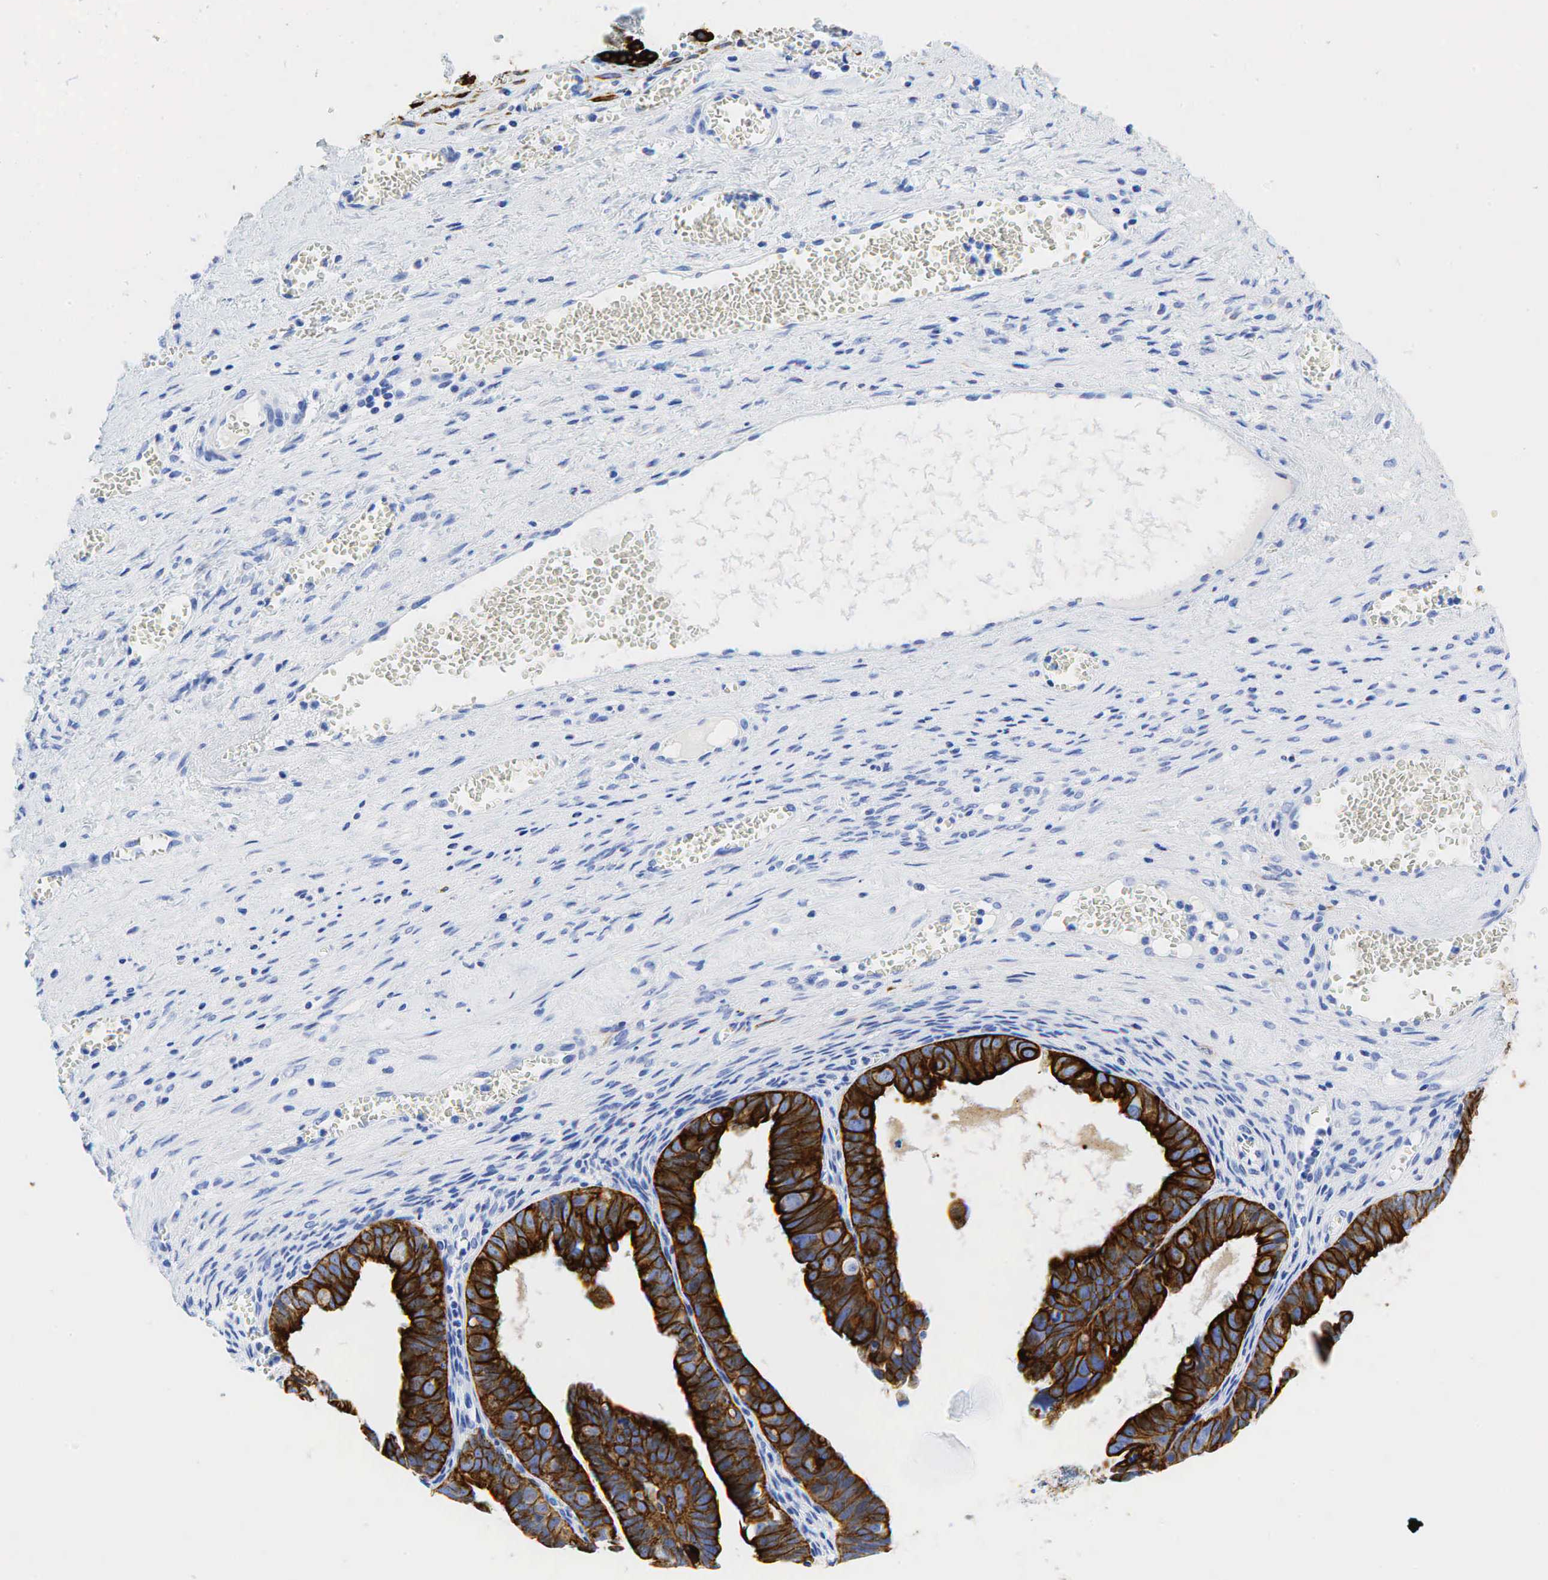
{"staining": {"intensity": "strong", "quantity": ">75%", "location": "cytoplasmic/membranous"}, "tissue": "ovarian cancer", "cell_type": "Tumor cells", "image_type": "cancer", "snomed": [{"axis": "morphology", "description": "Carcinoma, endometroid"}, {"axis": "topography", "description": "Ovary"}], "caption": "DAB immunohistochemical staining of ovarian cancer shows strong cytoplasmic/membranous protein positivity in approximately >75% of tumor cells.", "gene": "KRT18", "patient": {"sex": "female", "age": 85}}